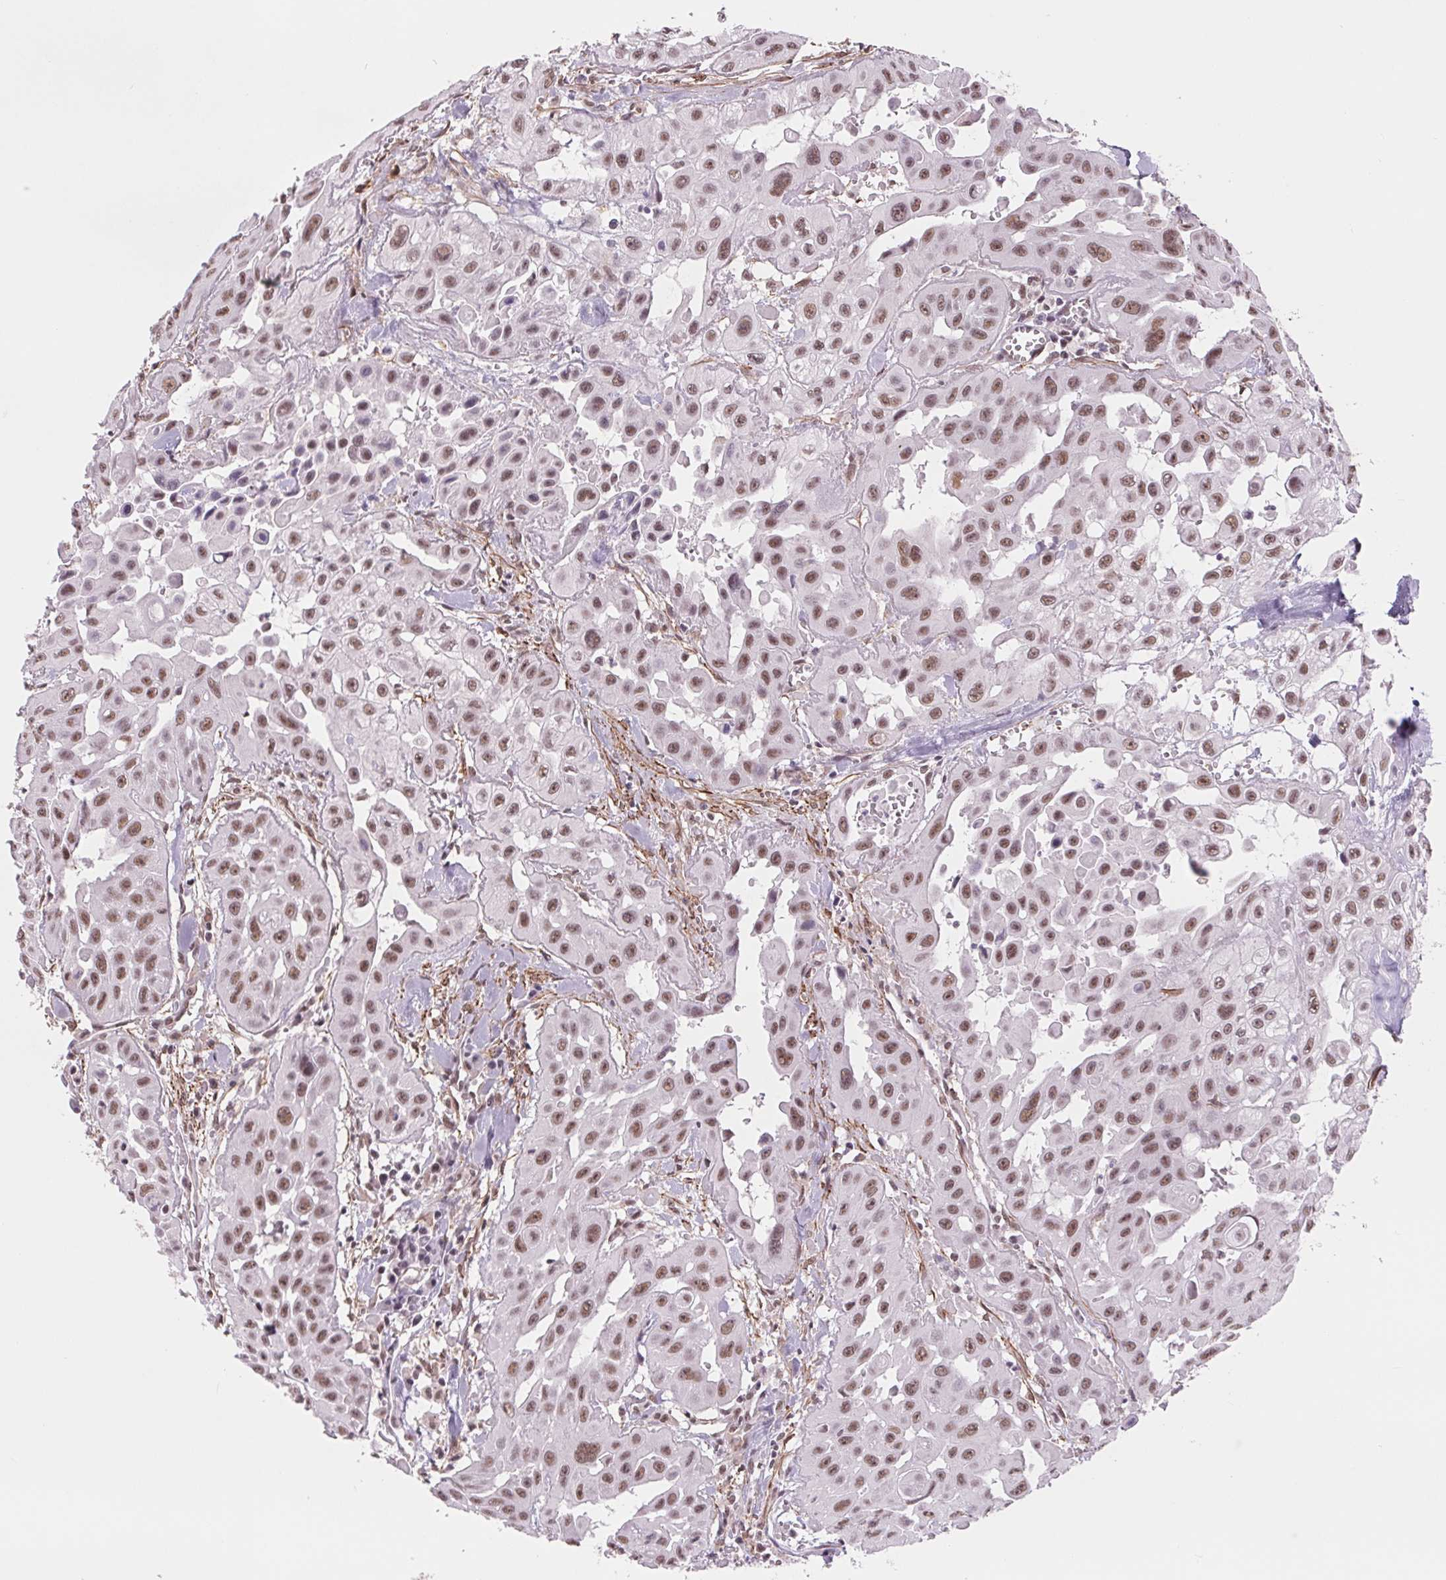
{"staining": {"intensity": "moderate", "quantity": ">75%", "location": "nuclear"}, "tissue": "head and neck cancer", "cell_type": "Tumor cells", "image_type": "cancer", "snomed": [{"axis": "morphology", "description": "Adenocarcinoma, NOS"}, {"axis": "topography", "description": "Head-Neck"}], "caption": "Head and neck cancer stained with a brown dye displays moderate nuclear positive staining in approximately >75% of tumor cells.", "gene": "BCAT1", "patient": {"sex": "male", "age": 73}}